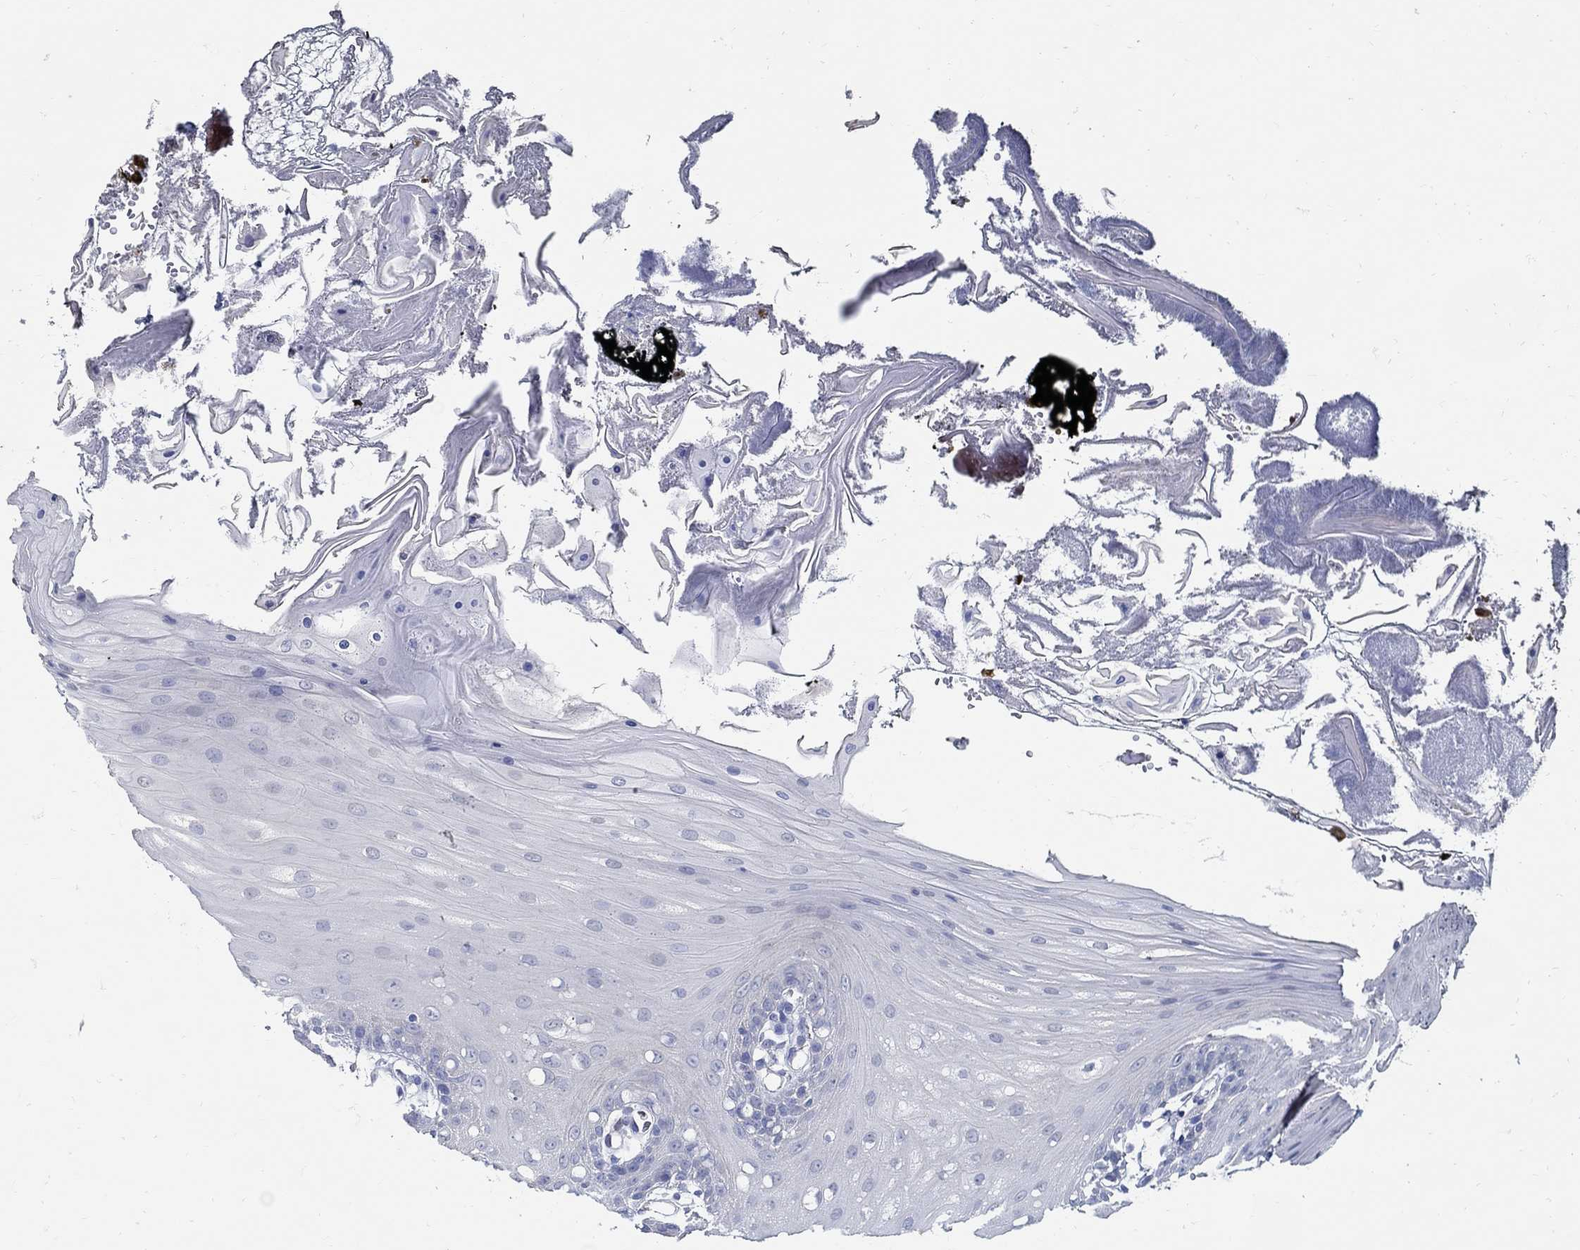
{"staining": {"intensity": "negative", "quantity": "none", "location": "none"}, "tissue": "oral mucosa", "cell_type": "Squamous epithelial cells", "image_type": "normal", "snomed": [{"axis": "morphology", "description": "Normal tissue, NOS"}, {"axis": "morphology", "description": "Squamous cell carcinoma, NOS"}, {"axis": "topography", "description": "Oral tissue"}, {"axis": "topography", "description": "Head-Neck"}], "caption": "Immunohistochemistry image of unremarkable oral mucosa: human oral mucosa stained with DAB (3,3'-diaminobenzidine) demonstrates no significant protein positivity in squamous epithelial cells. (Brightfield microscopy of DAB (3,3'-diaminobenzidine) immunohistochemistry (IHC) at high magnification).", "gene": "PRX", "patient": {"sex": "male", "age": 69}}